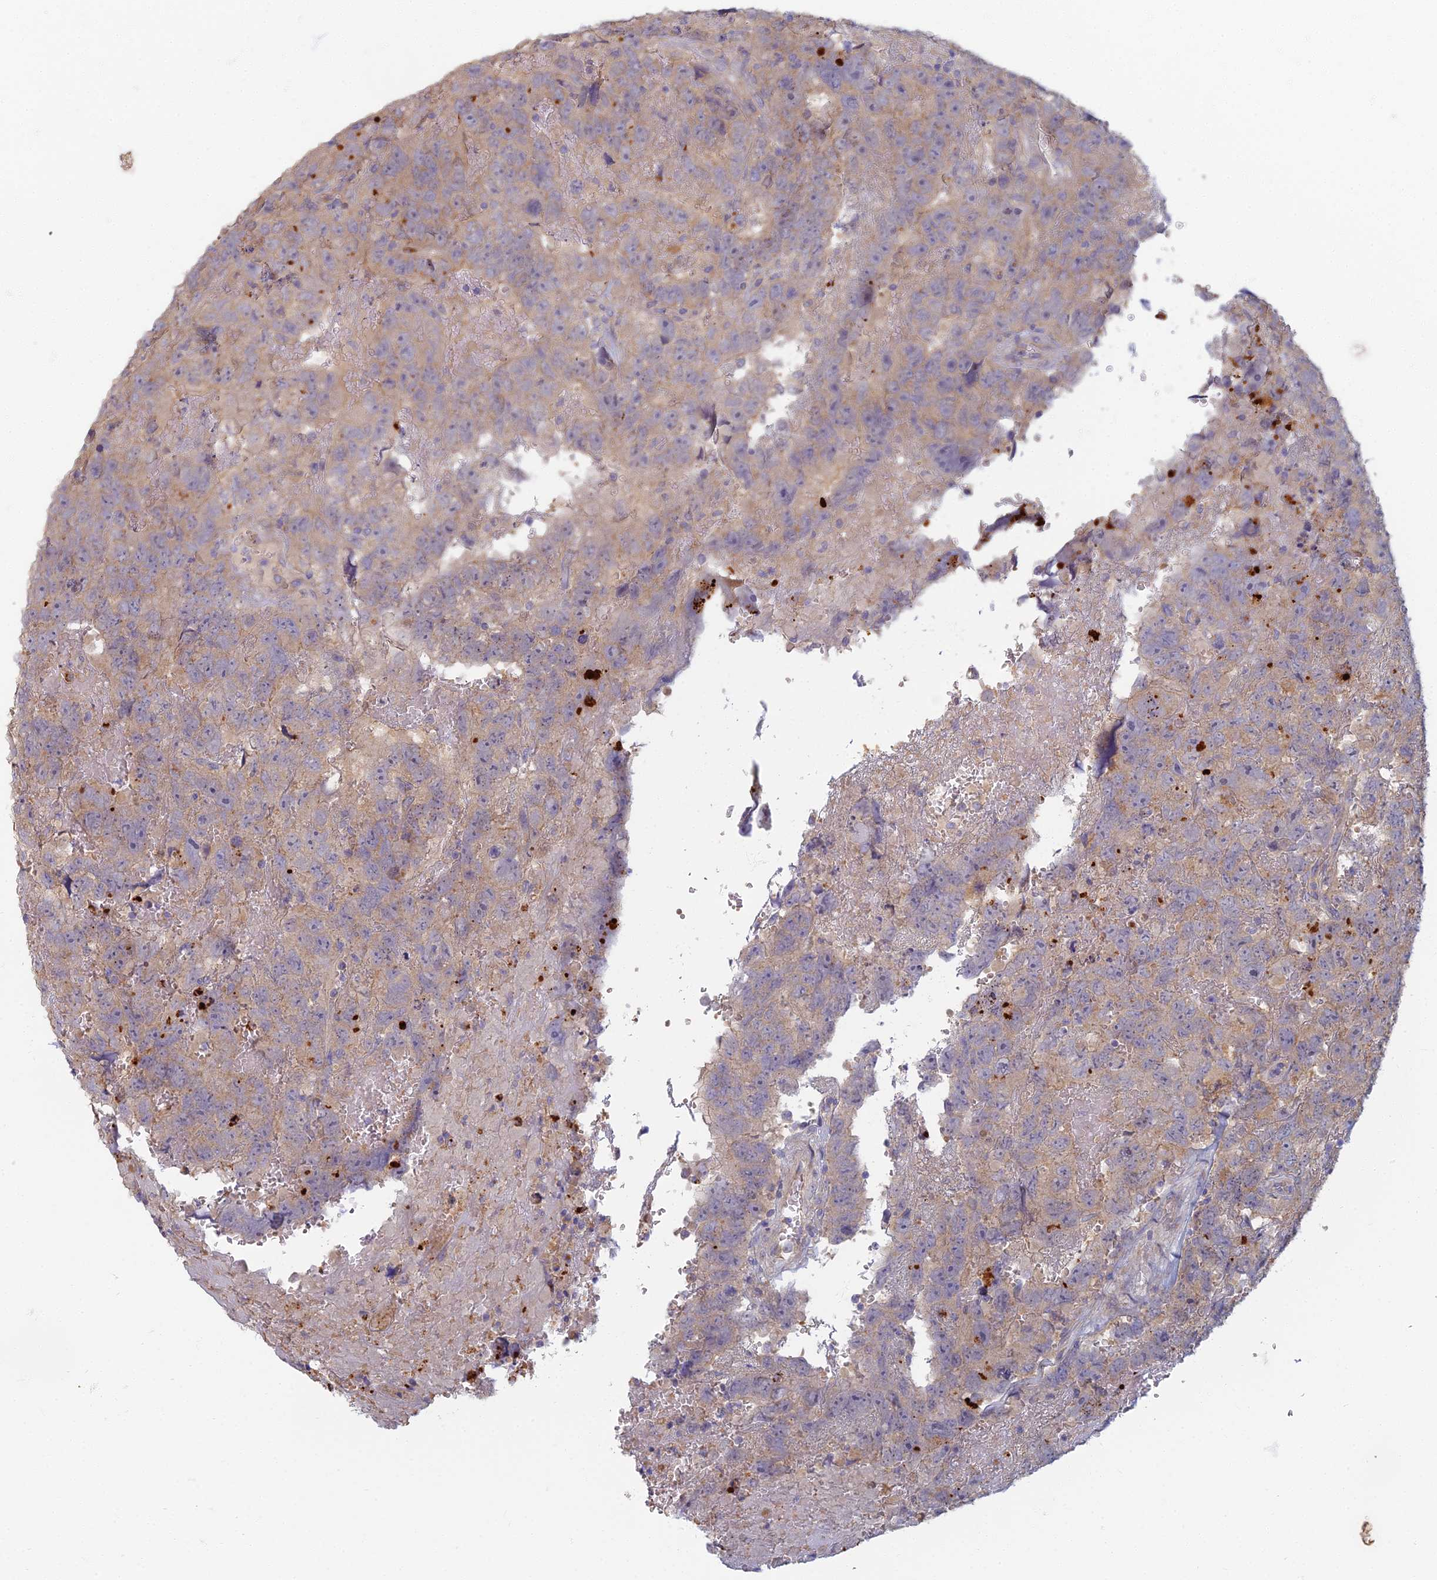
{"staining": {"intensity": "weak", "quantity": "25%-75%", "location": "cytoplasmic/membranous"}, "tissue": "testis cancer", "cell_type": "Tumor cells", "image_type": "cancer", "snomed": [{"axis": "morphology", "description": "Carcinoma, Embryonal, NOS"}, {"axis": "topography", "description": "Testis"}], "caption": "Immunohistochemistry (DAB (3,3'-diaminobenzidine)) staining of testis cancer (embryonal carcinoma) displays weak cytoplasmic/membranous protein expression in about 25%-75% of tumor cells.", "gene": "PROX2", "patient": {"sex": "male", "age": 45}}